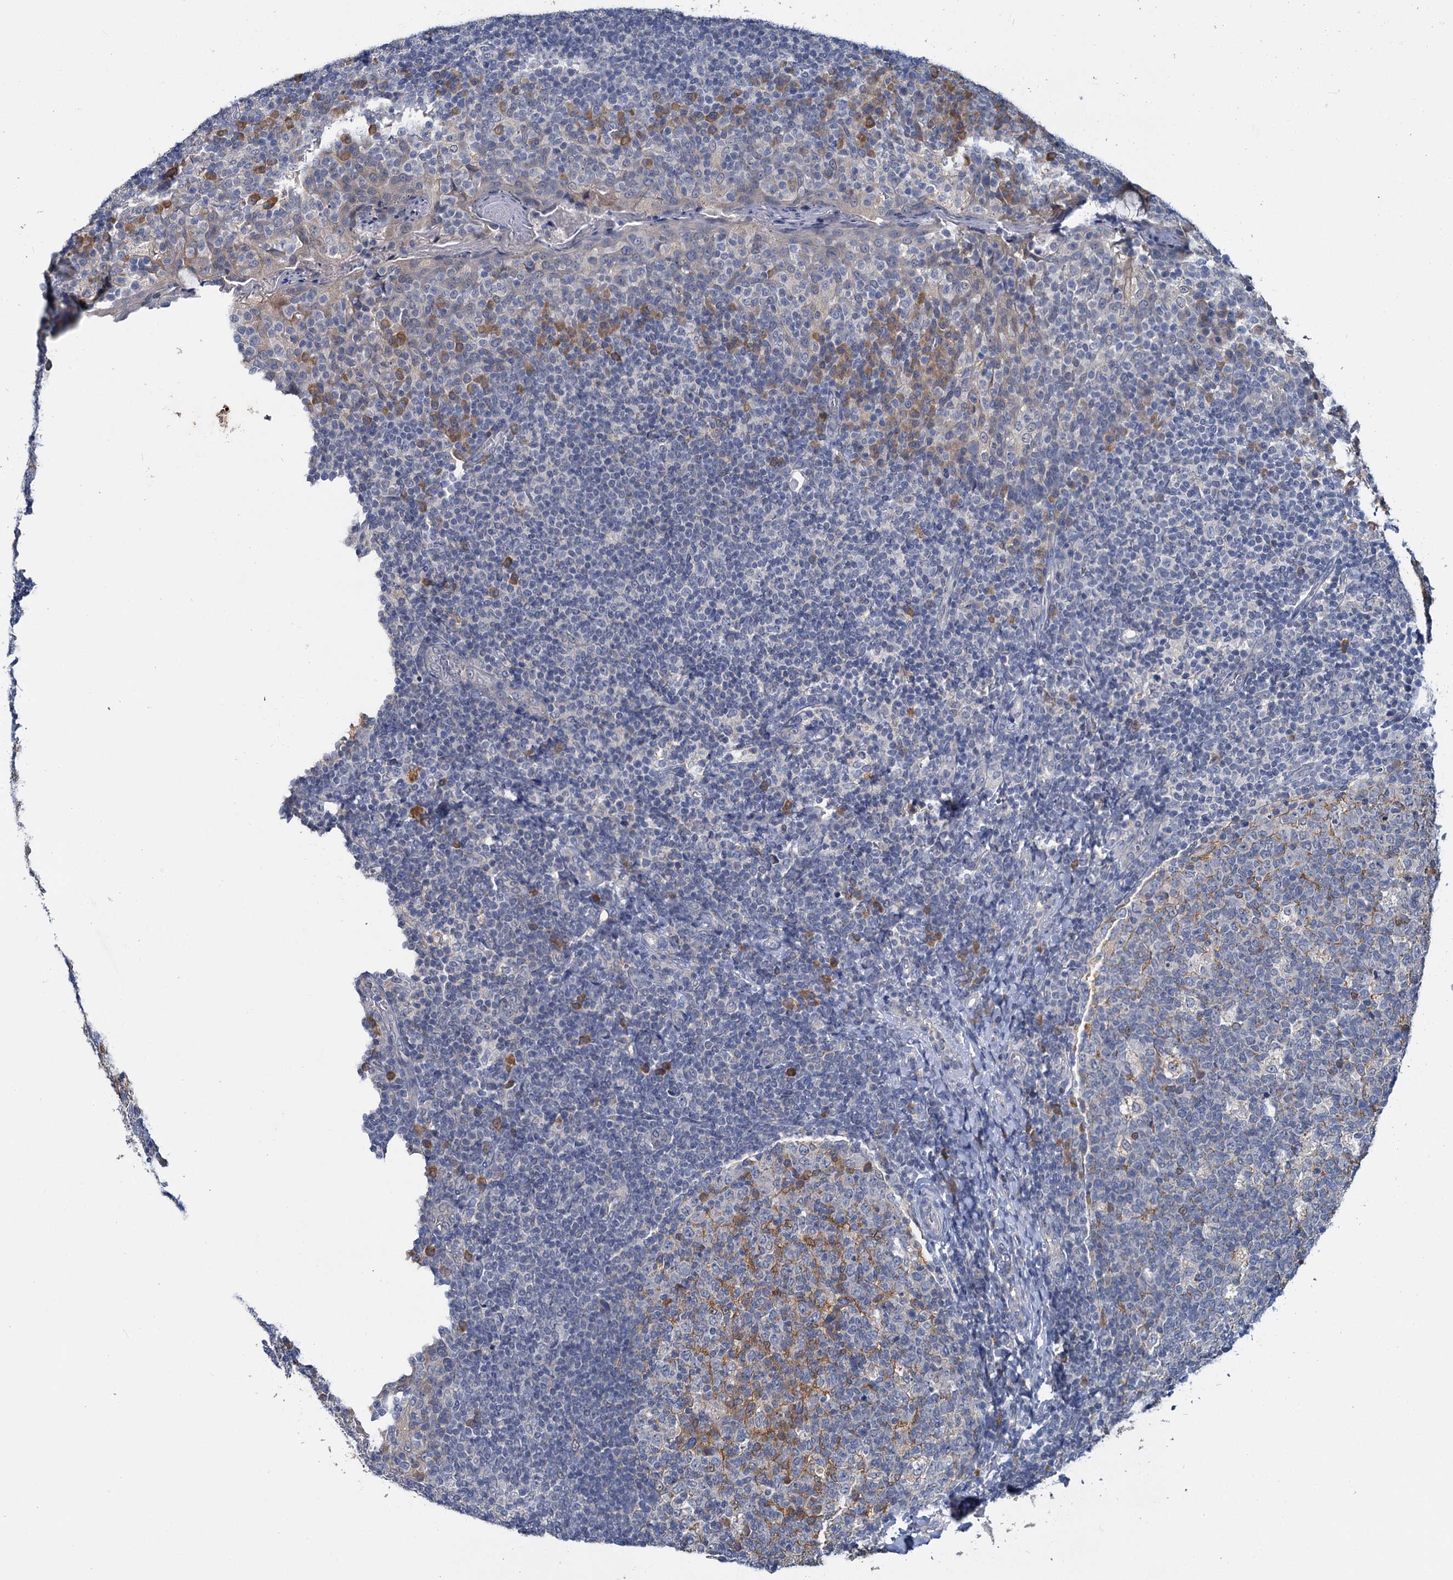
{"staining": {"intensity": "moderate", "quantity": "<25%", "location": "cytoplasmic/membranous"}, "tissue": "tonsil", "cell_type": "Germinal center cells", "image_type": "normal", "snomed": [{"axis": "morphology", "description": "Normal tissue, NOS"}, {"axis": "topography", "description": "Tonsil"}], "caption": "Tonsil stained for a protein (brown) exhibits moderate cytoplasmic/membranous positive staining in about <25% of germinal center cells.", "gene": "ANKRD42", "patient": {"sex": "female", "age": 19}}